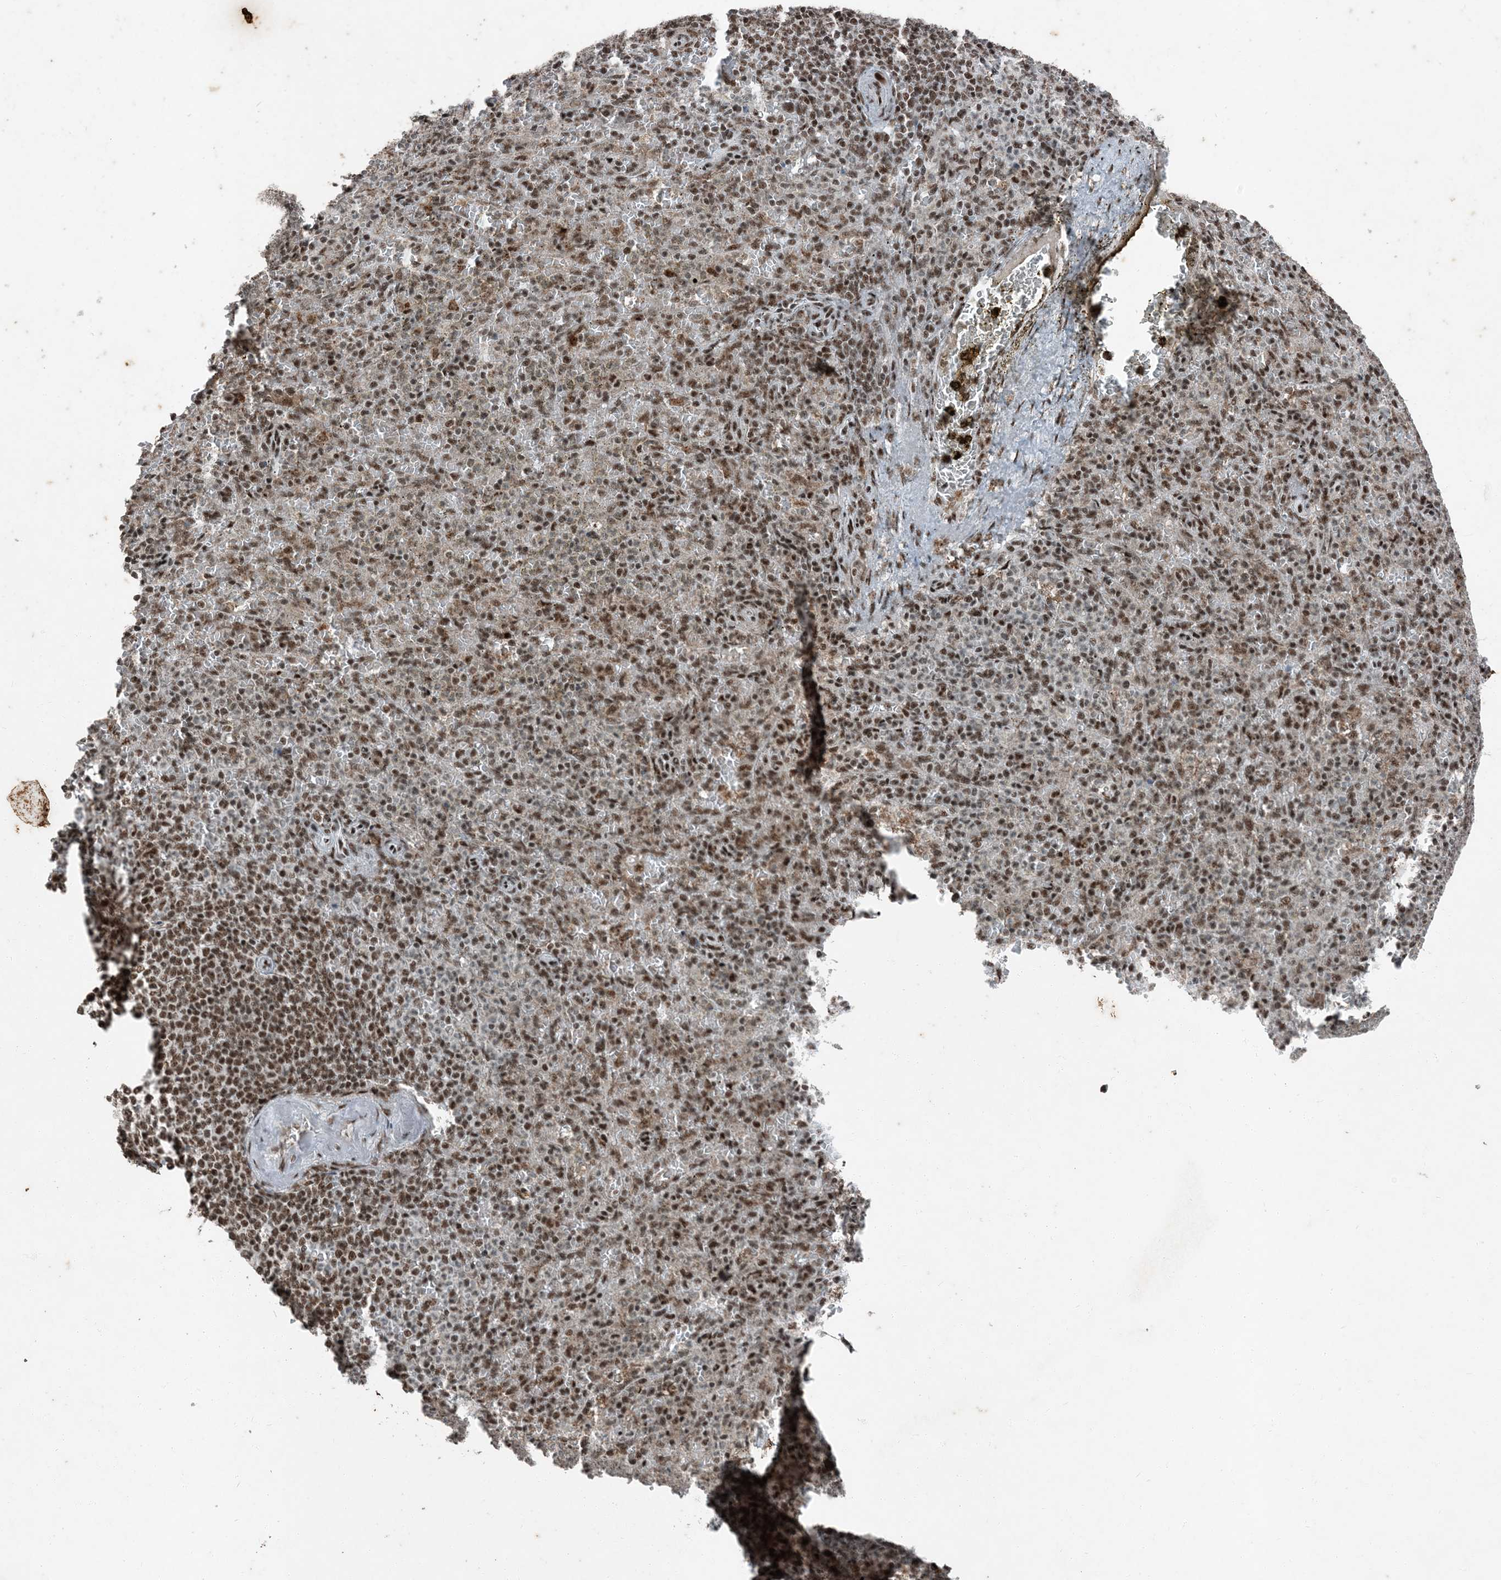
{"staining": {"intensity": "moderate", "quantity": ">75%", "location": "nuclear"}, "tissue": "spleen", "cell_type": "Cells in red pulp", "image_type": "normal", "snomed": [{"axis": "morphology", "description": "Normal tissue, NOS"}, {"axis": "topography", "description": "Spleen"}], "caption": "Immunohistochemistry micrograph of unremarkable spleen stained for a protein (brown), which shows medium levels of moderate nuclear positivity in about >75% of cells in red pulp.", "gene": "TADA2B", "patient": {"sex": "female", "age": 74}}